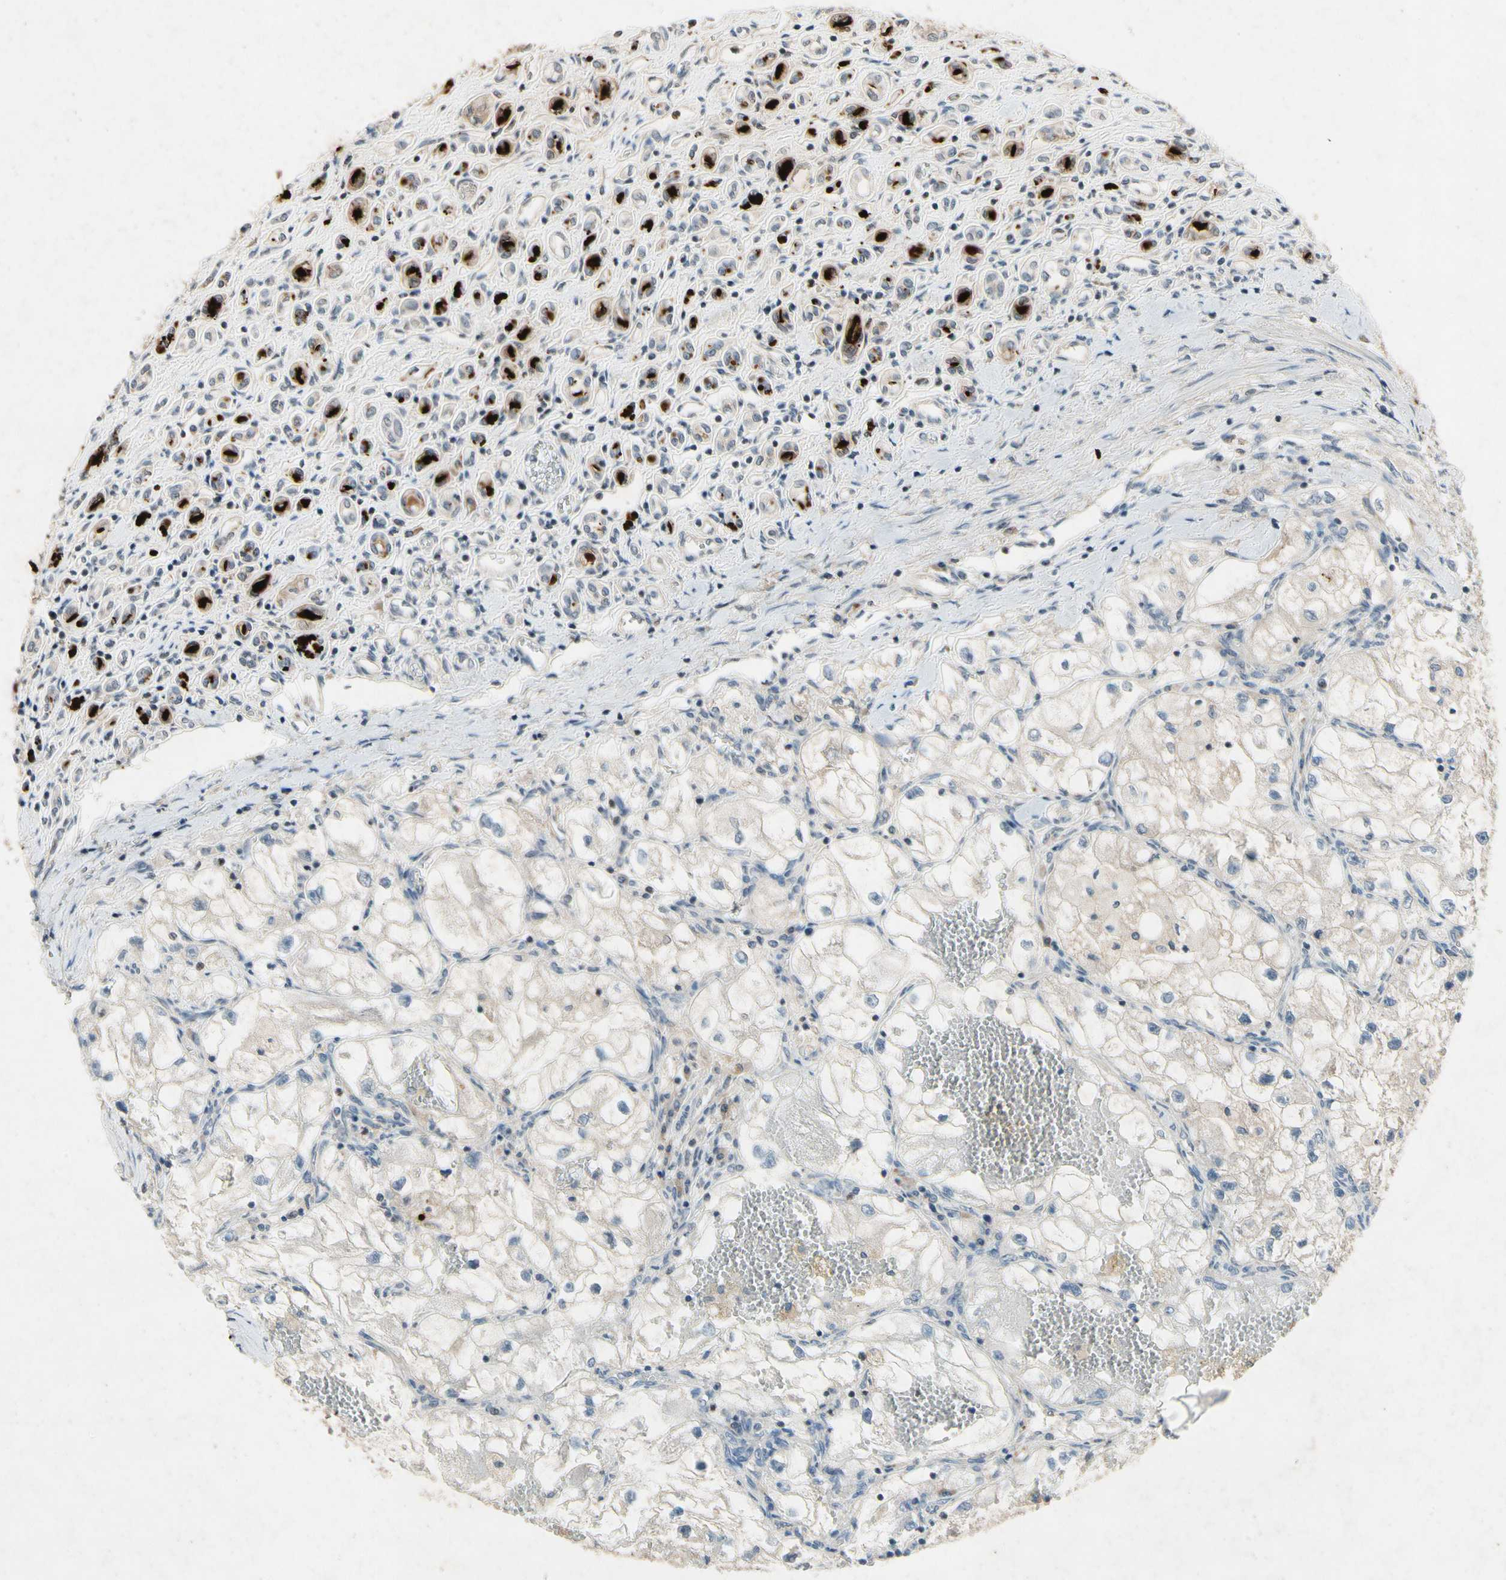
{"staining": {"intensity": "negative", "quantity": "none", "location": "none"}, "tissue": "renal cancer", "cell_type": "Tumor cells", "image_type": "cancer", "snomed": [{"axis": "morphology", "description": "Adenocarcinoma, NOS"}, {"axis": "topography", "description": "Kidney"}], "caption": "DAB (3,3'-diaminobenzidine) immunohistochemical staining of human renal cancer (adenocarcinoma) exhibits no significant staining in tumor cells. (DAB immunohistochemistry (IHC) with hematoxylin counter stain).", "gene": "DPY19L3", "patient": {"sex": "female", "age": 70}}